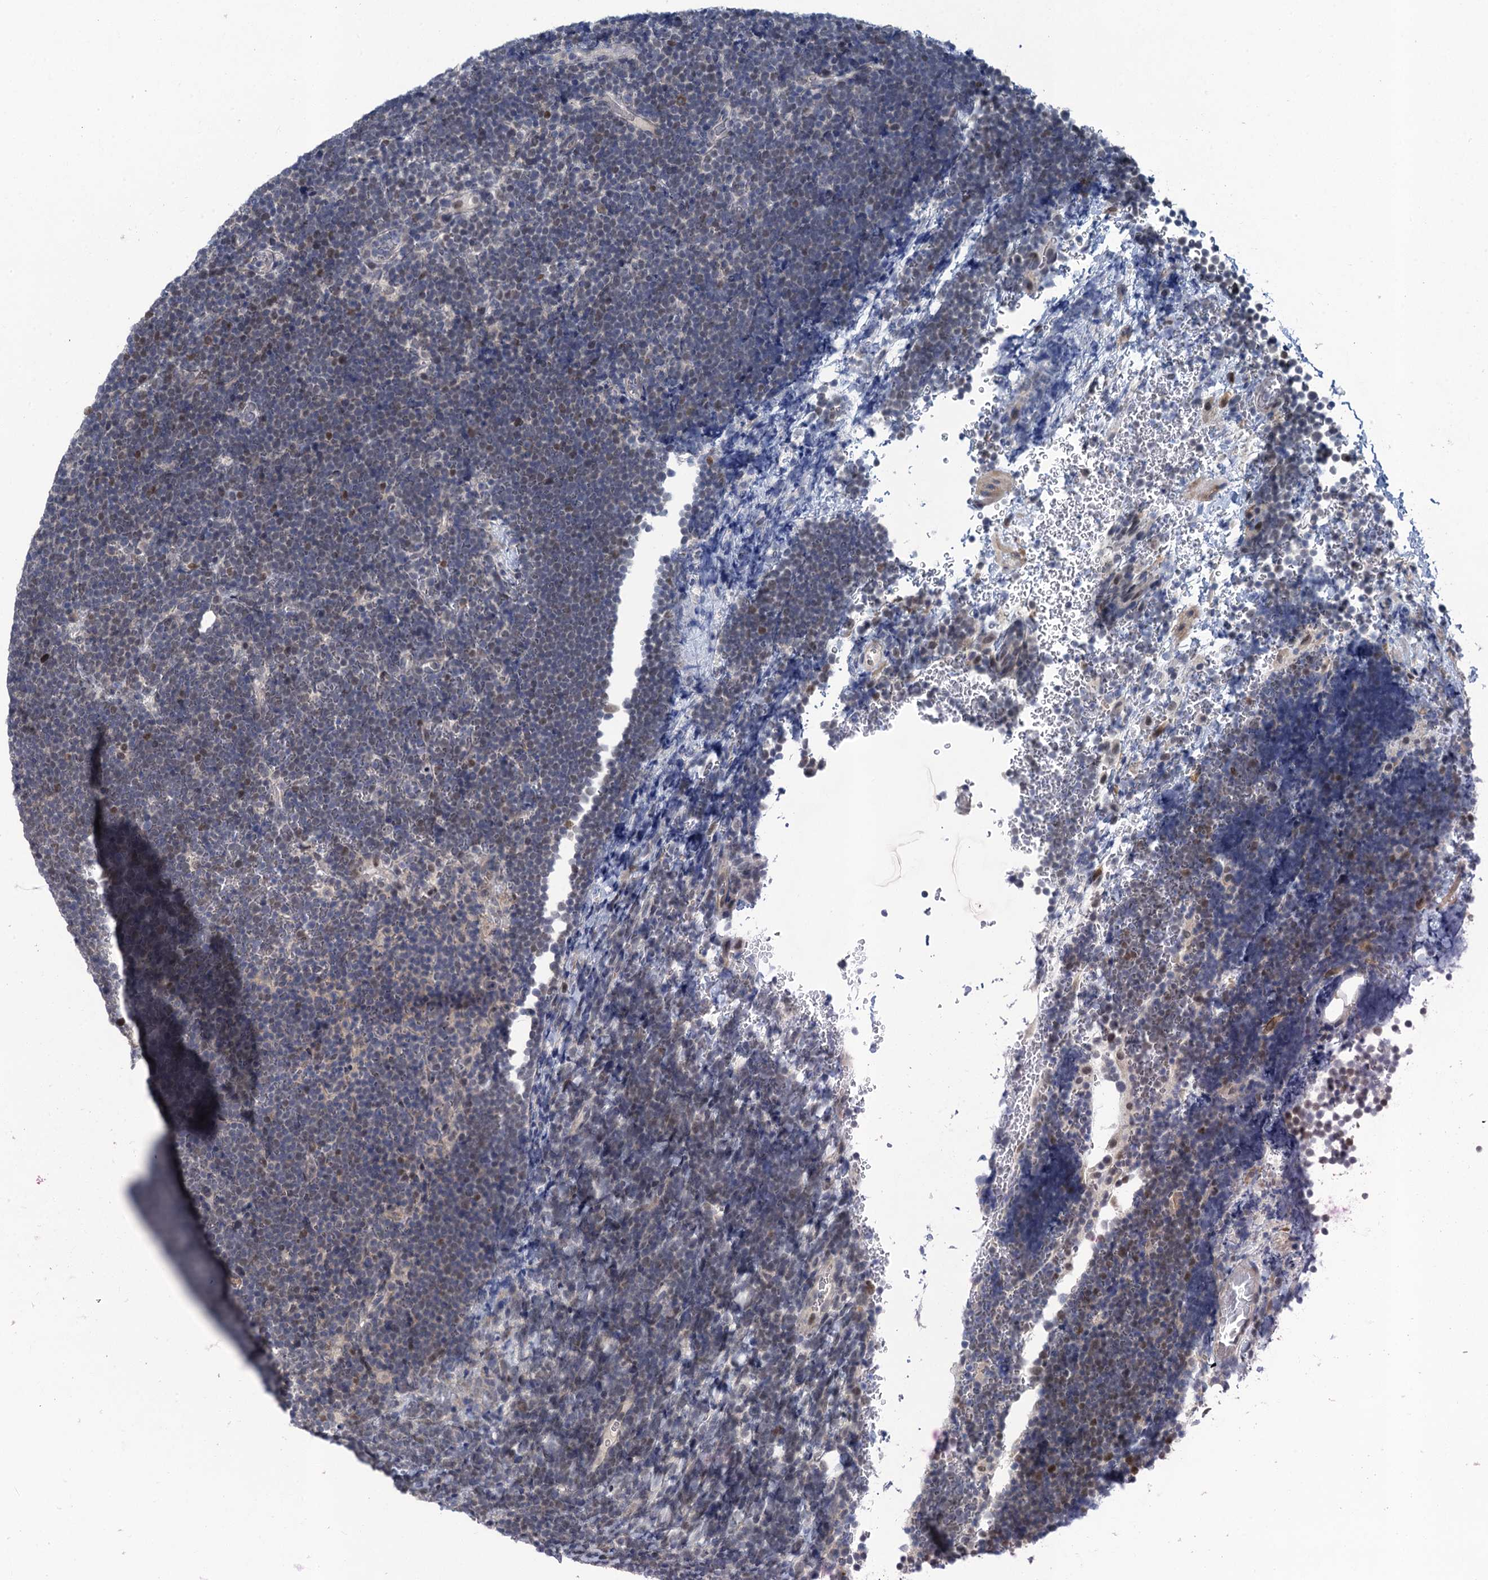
{"staining": {"intensity": "negative", "quantity": "none", "location": "none"}, "tissue": "lymphoma", "cell_type": "Tumor cells", "image_type": "cancer", "snomed": [{"axis": "morphology", "description": "Malignant lymphoma, non-Hodgkin's type, High grade"}, {"axis": "topography", "description": "Lymph node"}], "caption": "Immunohistochemistry of human malignant lymphoma, non-Hodgkin's type (high-grade) demonstrates no staining in tumor cells.", "gene": "MRFAP1", "patient": {"sex": "male", "age": 13}}